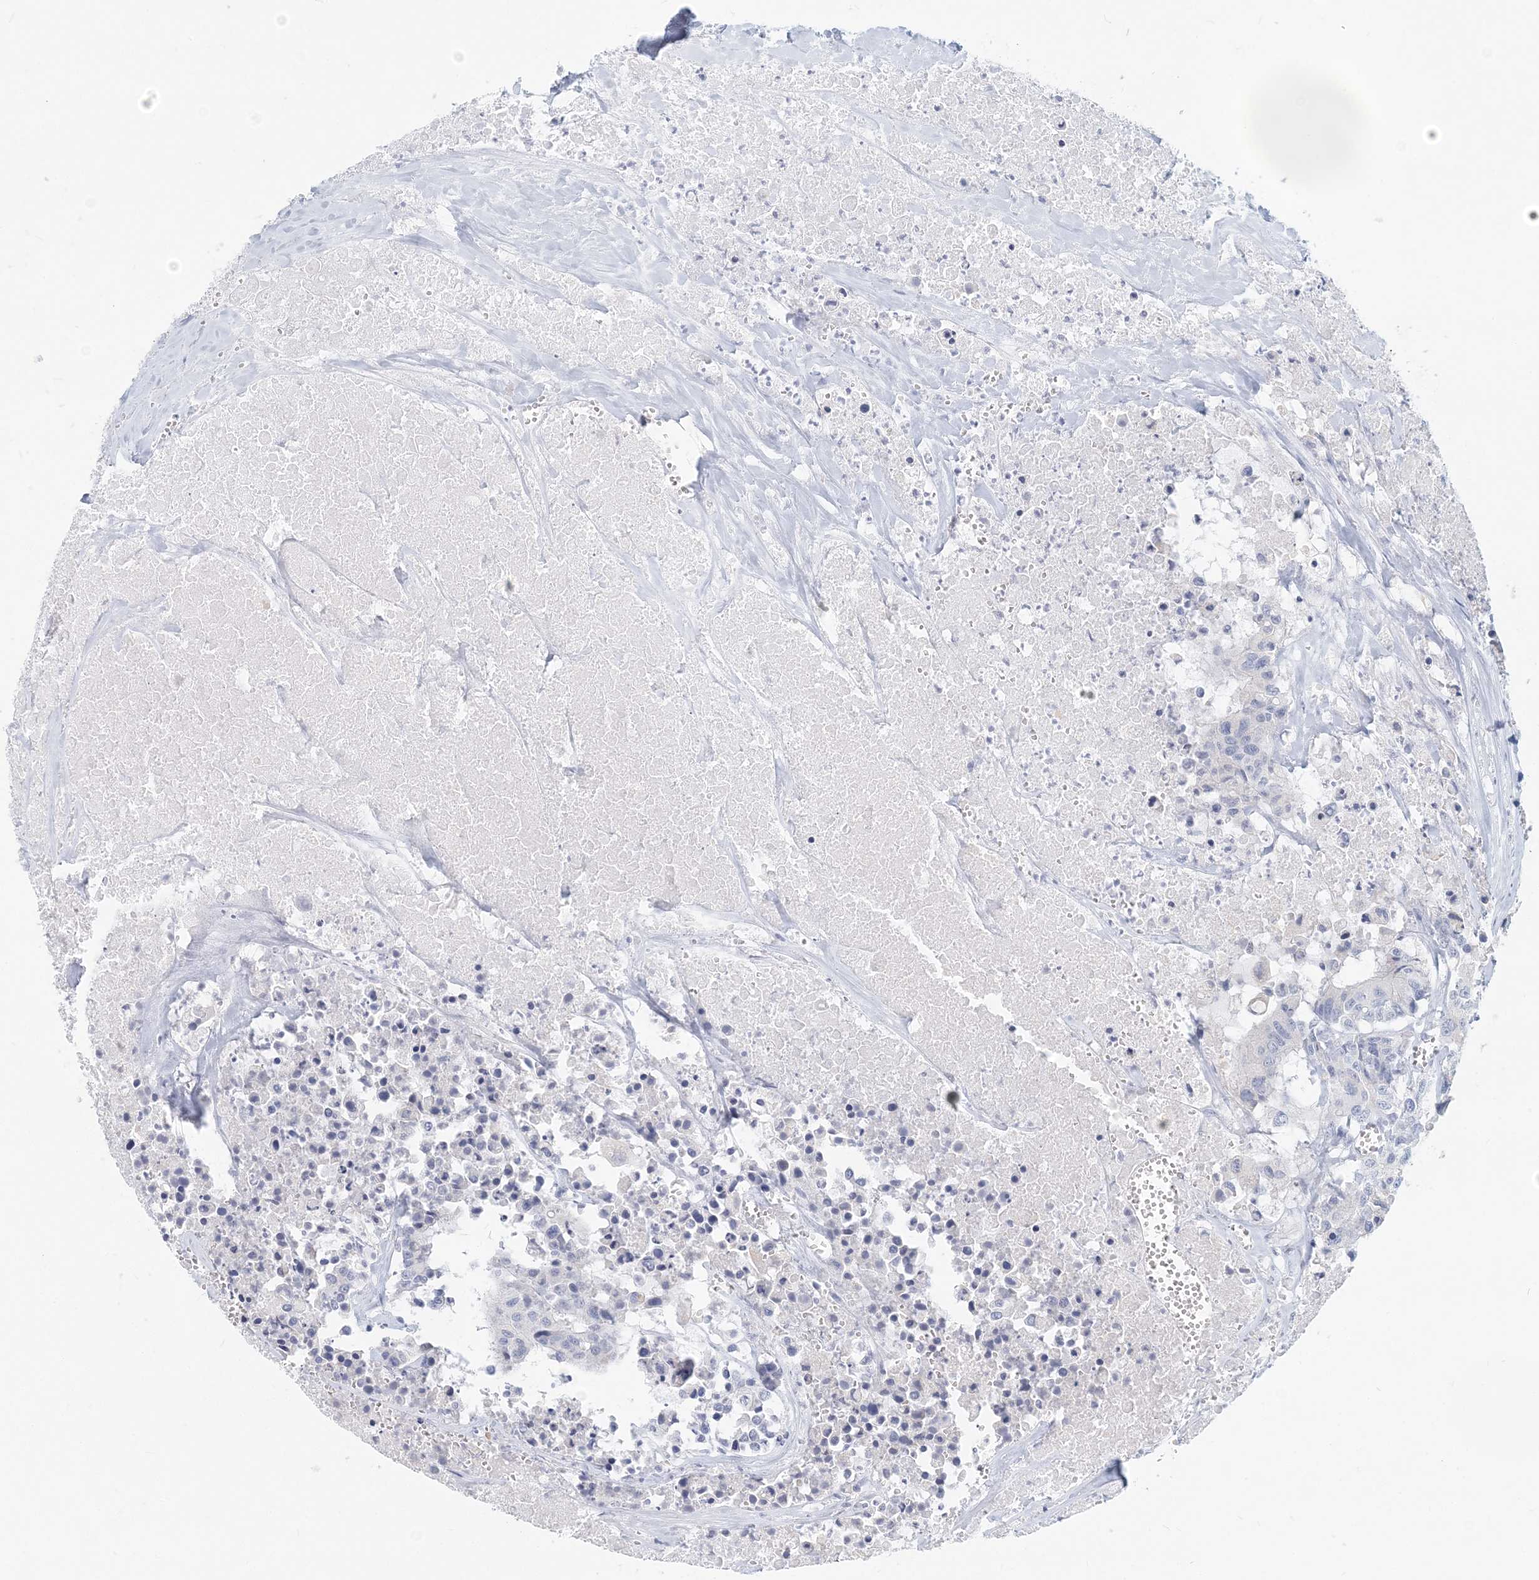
{"staining": {"intensity": "negative", "quantity": "none", "location": "none"}, "tissue": "colorectal cancer", "cell_type": "Tumor cells", "image_type": "cancer", "snomed": [{"axis": "morphology", "description": "Adenocarcinoma, NOS"}, {"axis": "topography", "description": "Colon"}], "caption": "Protein analysis of colorectal cancer (adenocarcinoma) reveals no significant staining in tumor cells.", "gene": "CSN1S1", "patient": {"sex": "male", "age": 77}}